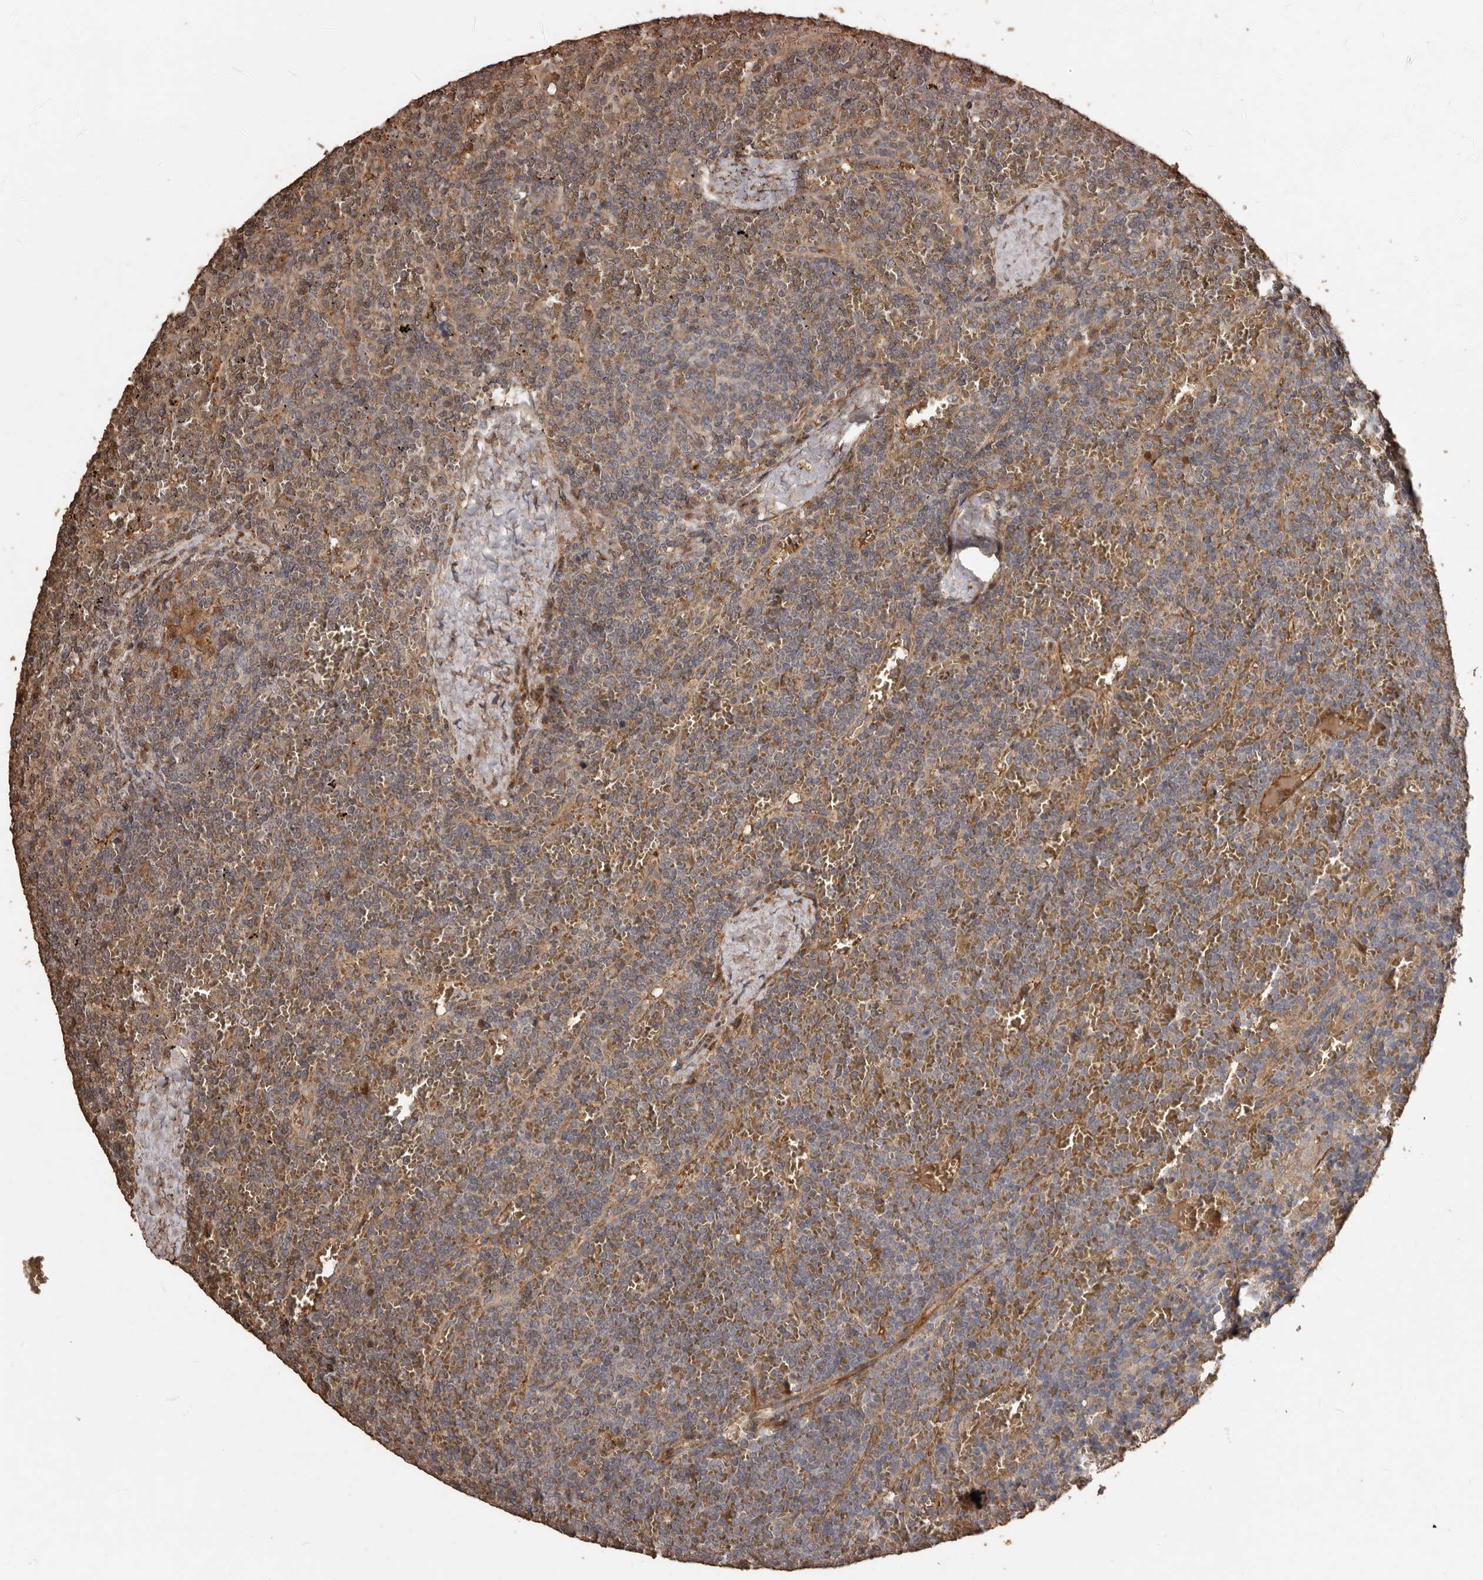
{"staining": {"intensity": "weak", "quantity": "25%-75%", "location": "cytoplasmic/membranous"}, "tissue": "lymphoma", "cell_type": "Tumor cells", "image_type": "cancer", "snomed": [{"axis": "morphology", "description": "Malignant lymphoma, non-Hodgkin's type, Low grade"}, {"axis": "topography", "description": "Spleen"}], "caption": "Immunohistochemistry micrograph of low-grade malignant lymphoma, non-Hodgkin's type stained for a protein (brown), which displays low levels of weak cytoplasmic/membranous expression in about 25%-75% of tumor cells.", "gene": "RANBP17", "patient": {"sex": "female", "age": 19}}